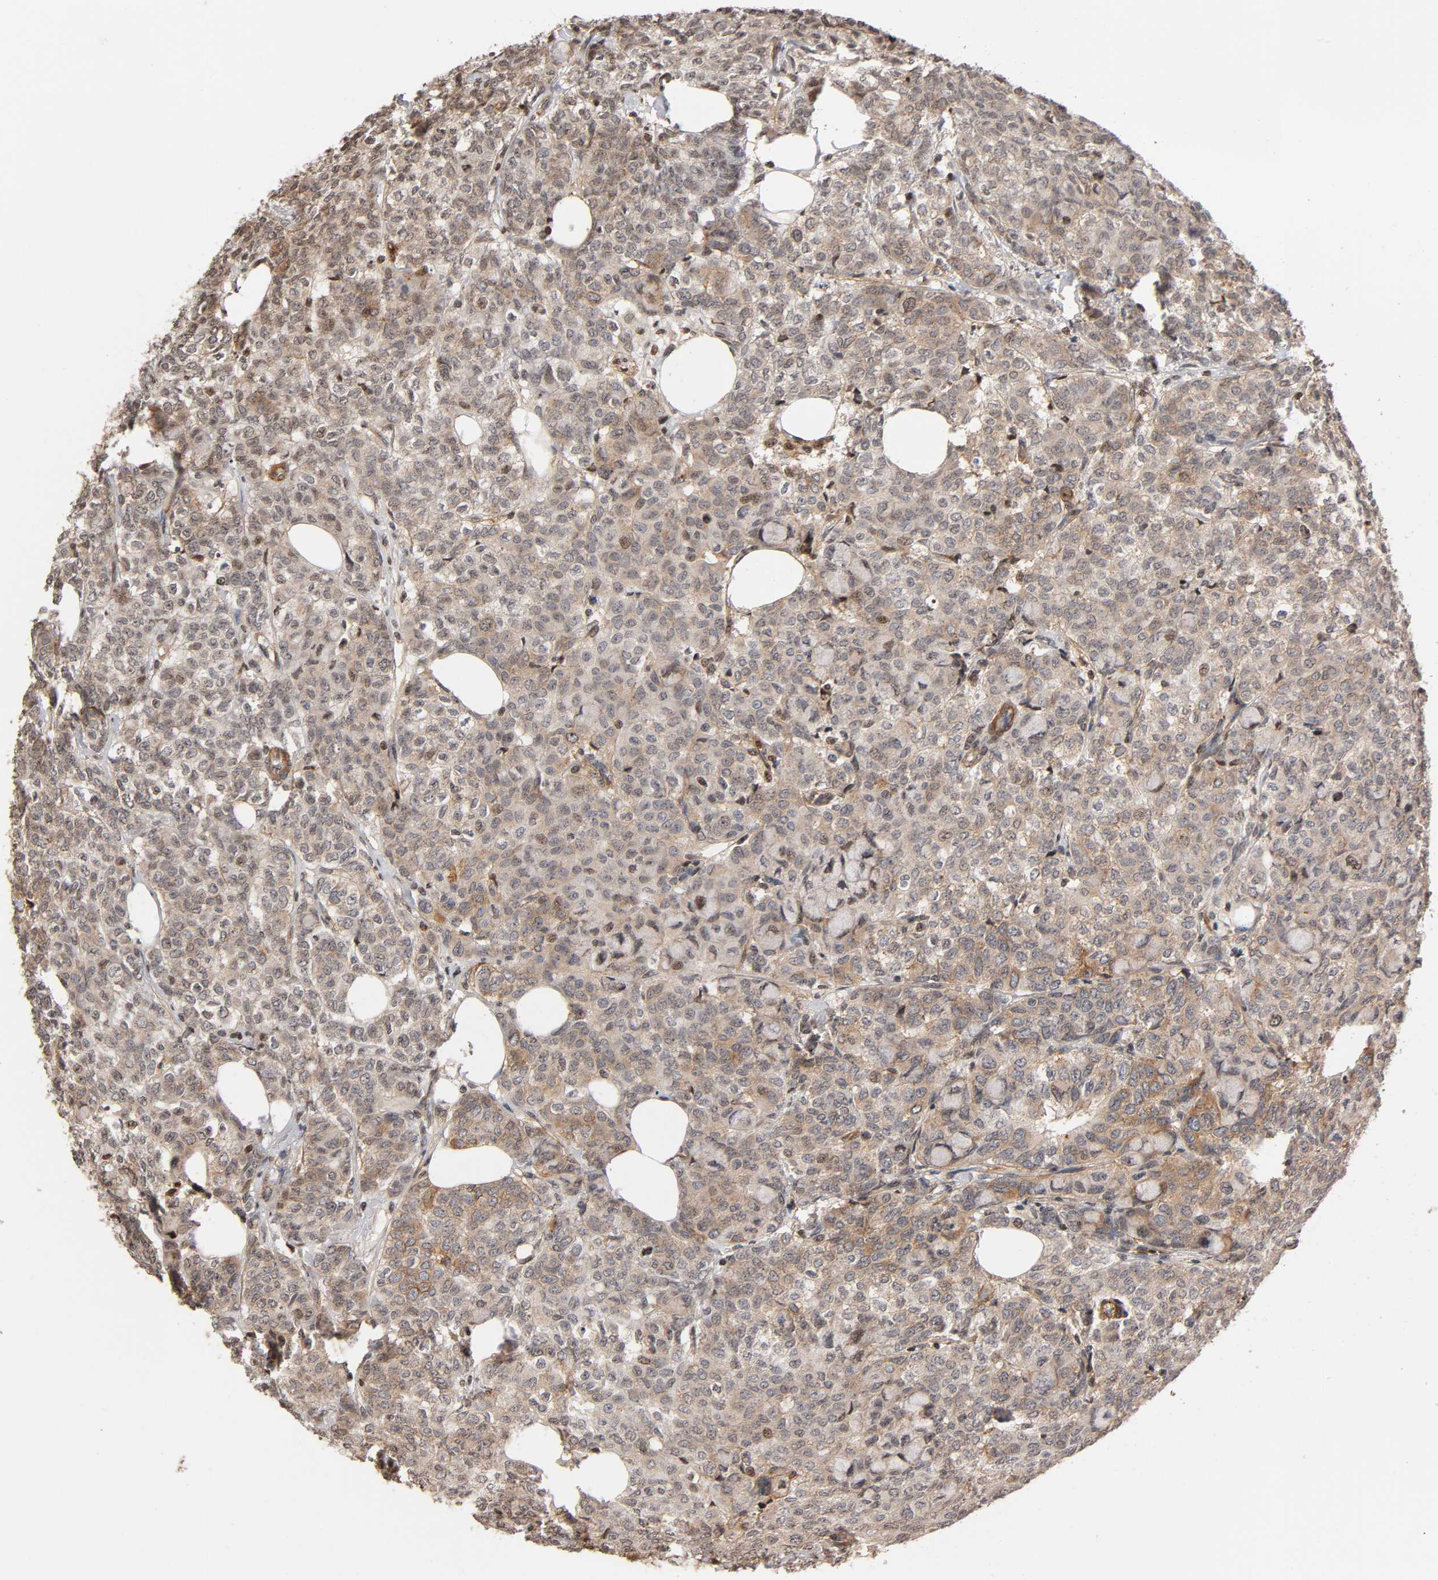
{"staining": {"intensity": "weak", "quantity": ">75%", "location": "cytoplasmic/membranous"}, "tissue": "breast cancer", "cell_type": "Tumor cells", "image_type": "cancer", "snomed": [{"axis": "morphology", "description": "Lobular carcinoma"}, {"axis": "topography", "description": "Breast"}], "caption": "Human breast lobular carcinoma stained for a protein (brown) displays weak cytoplasmic/membranous positive staining in about >75% of tumor cells.", "gene": "ITGAV", "patient": {"sex": "female", "age": 60}}